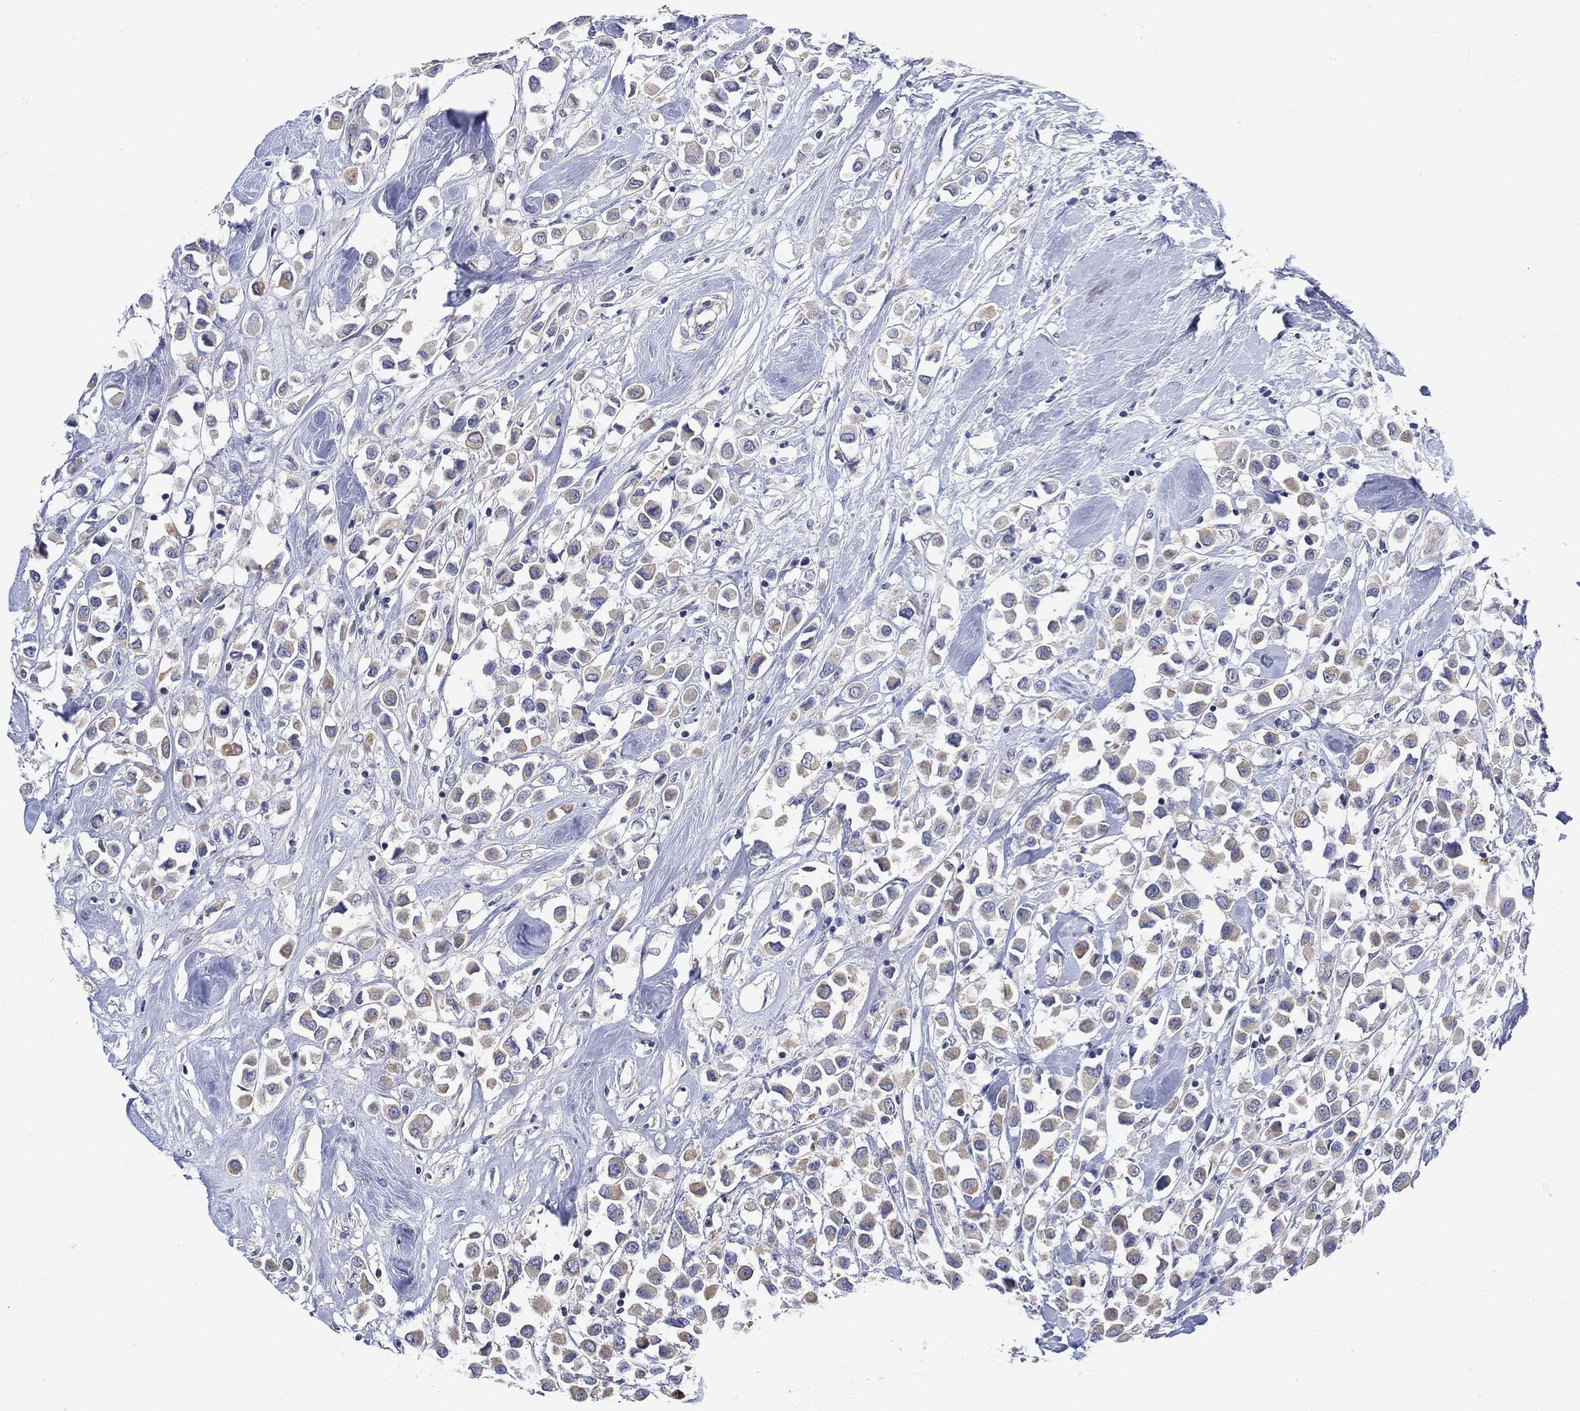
{"staining": {"intensity": "weak", "quantity": ">75%", "location": "cytoplasmic/membranous"}, "tissue": "breast cancer", "cell_type": "Tumor cells", "image_type": "cancer", "snomed": [{"axis": "morphology", "description": "Duct carcinoma"}, {"axis": "topography", "description": "Breast"}], "caption": "Immunohistochemical staining of breast intraductal carcinoma demonstrates low levels of weak cytoplasmic/membranous protein expression in approximately >75% of tumor cells. The staining was performed using DAB to visualize the protein expression in brown, while the nuclei were stained in blue with hematoxylin (Magnification: 20x).", "gene": "AGRP", "patient": {"sex": "female", "age": 61}}